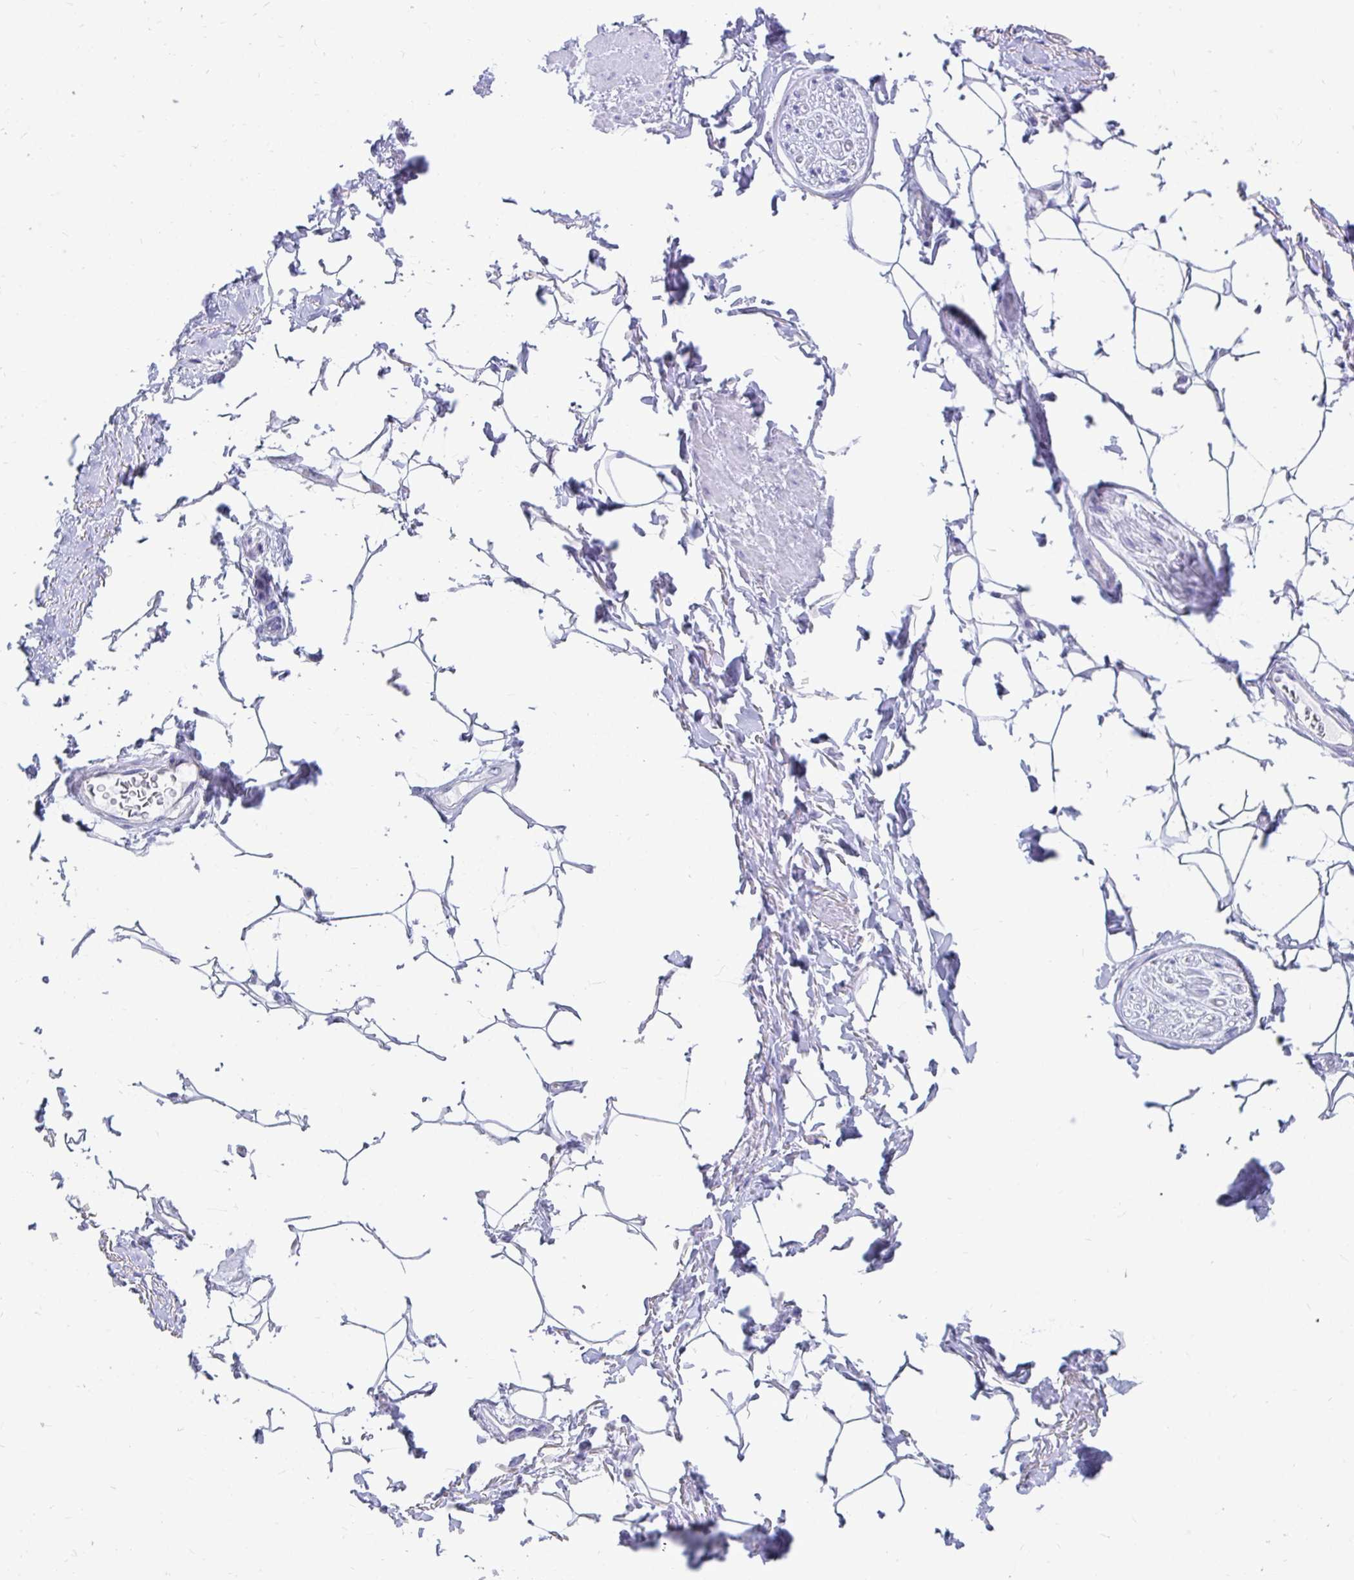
{"staining": {"intensity": "negative", "quantity": "none", "location": "none"}, "tissue": "adipose tissue", "cell_type": "Adipocytes", "image_type": "normal", "snomed": [{"axis": "morphology", "description": "Normal tissue, NOS"}, {"axis": "topography", "description": "Peripheral nerve tissue"}], "caption": "Immunohistochemistry (IHC) of benign adipose tissue exhibits no staining in adipocytes.", "gene": "C19orf81", "patient": {"sex": "male", "age": 51}}